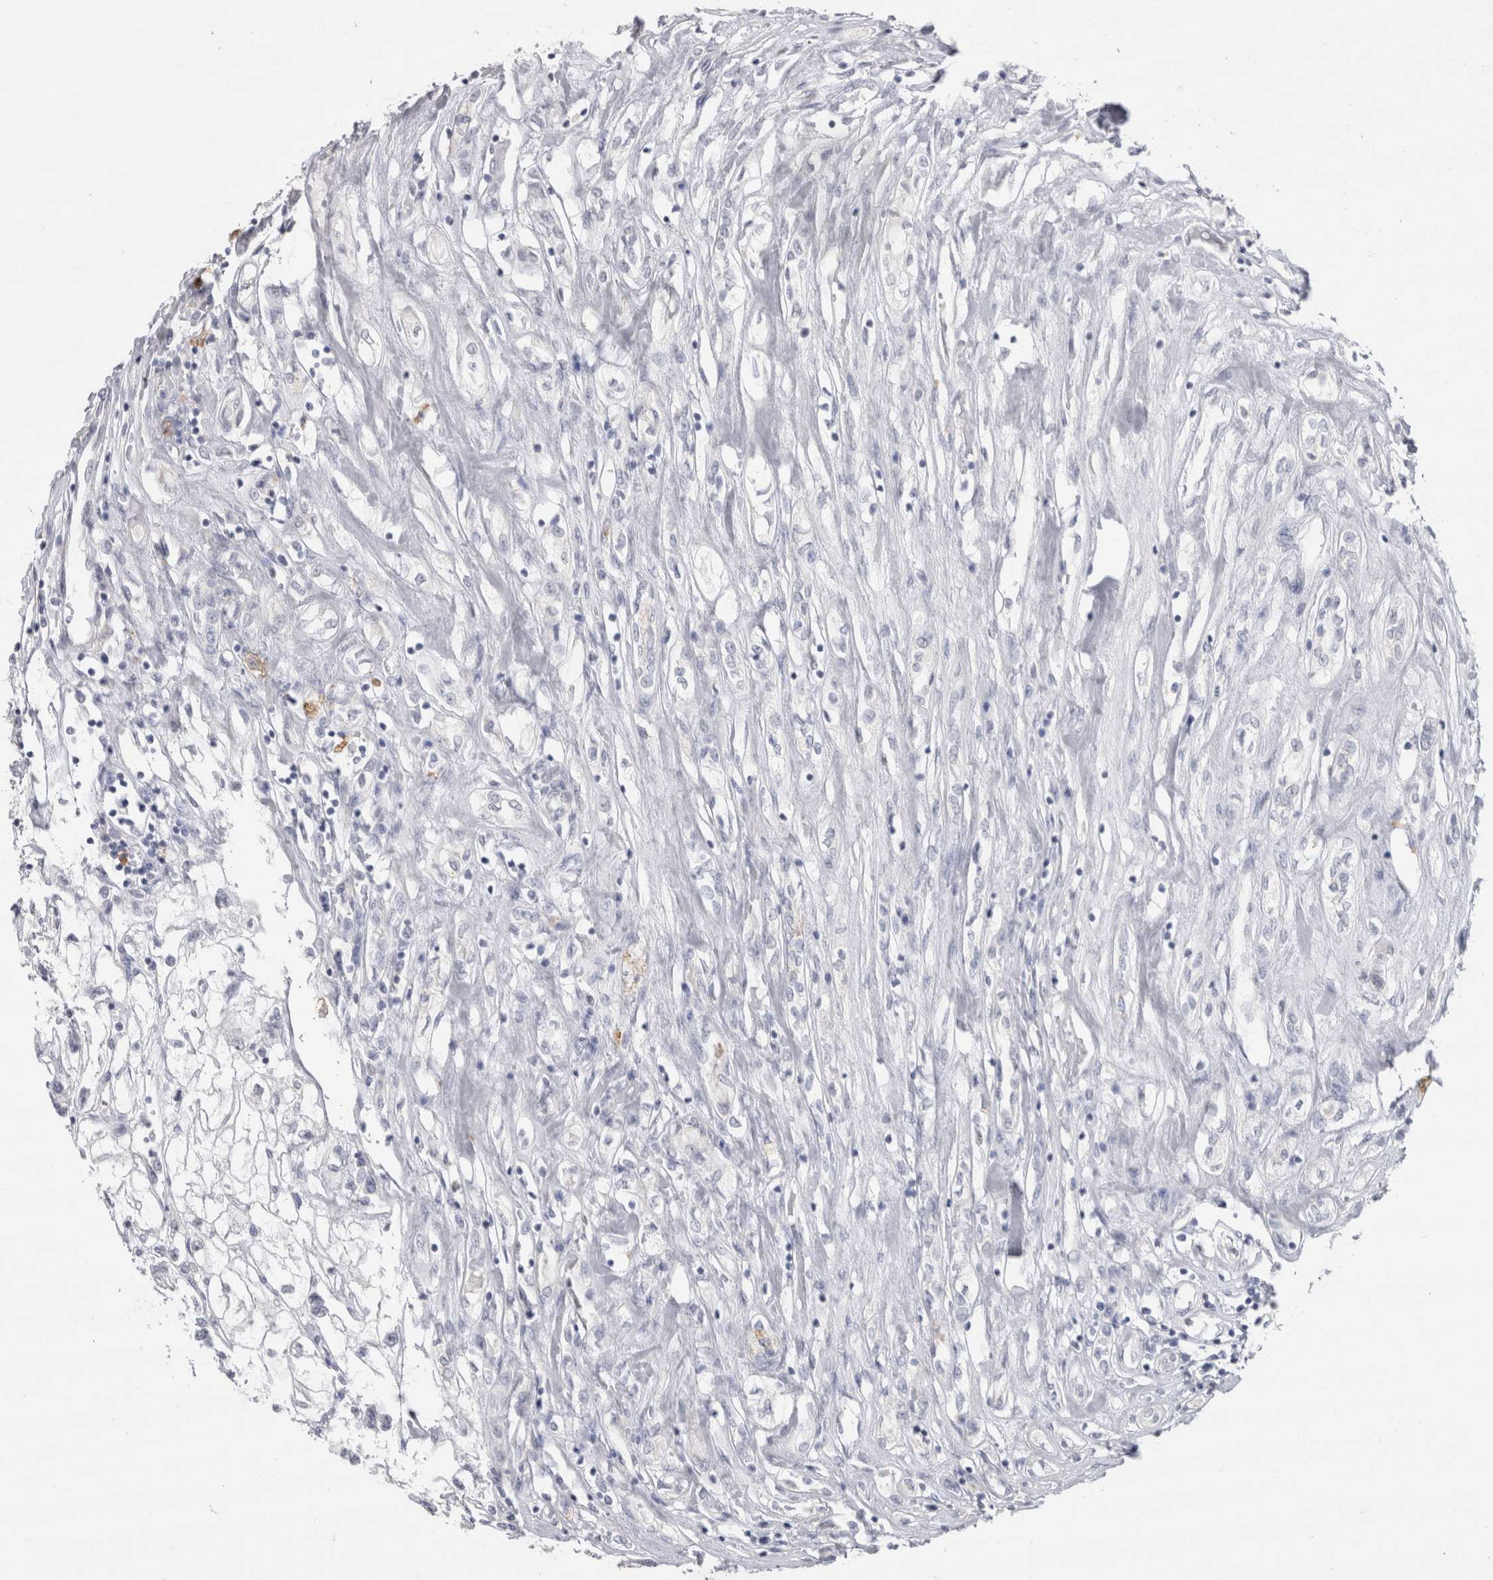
{"staining": {"intensity": "negative", "quantity": "none", "location": "none"}, "tissue": "renal cancer", "cell_type": "Tumor cells", "image_type": "cancer", "snomed": [{"axis": "morphology", "description": "Adenocarcinoma, NOS"}, {"axis": "topography", "description": "Kidney"}], "caption": "There is no significant staining in tumor cells of renal adenocarcinoma.", "gene": "CDH17", "patient": {"sex": "female", "age": 70}}